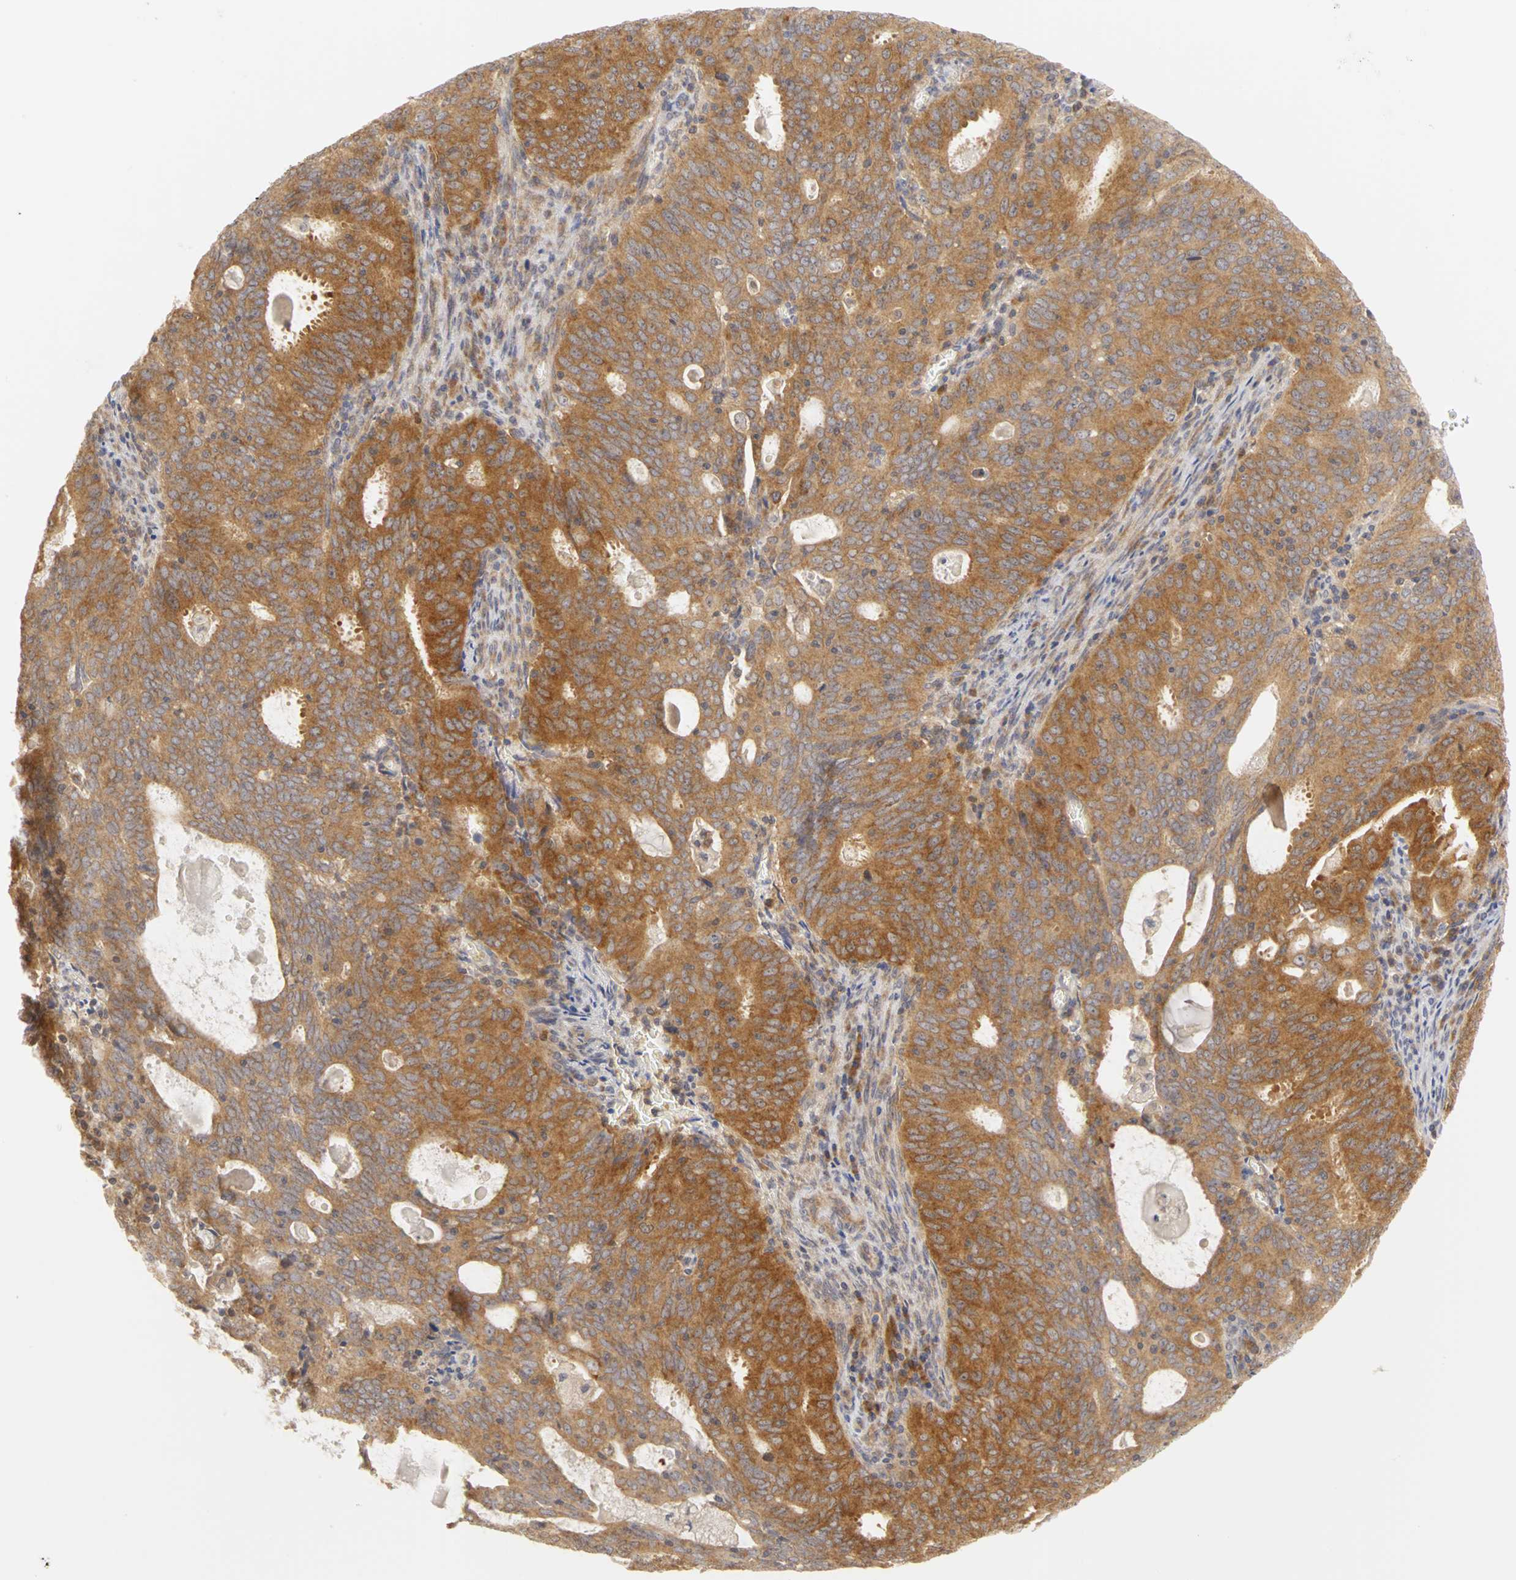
{"staining": {"intensity": "strong", "quantity": ">75%", "location": "cytoplasmic/membranous"}, "tissue": "cervical cancer", "cell_type": "Tumor cells", "image_type": "cancer", "snomed": [{"axis": "morphology", "description": "Adenocarcinoma, NOS"}, {"axis": "topography", "description": "Cervix"}], "caption": "DAB (3,3'-diaminobenzidine) immunohistochemical staining of human cervical adenocarcinoma reveals strong cytoplasmic/membranous protein expression in about >75% of tumor cells.", "gene": "IRAK1", "patient": {"sex": "female", "age": 44}}